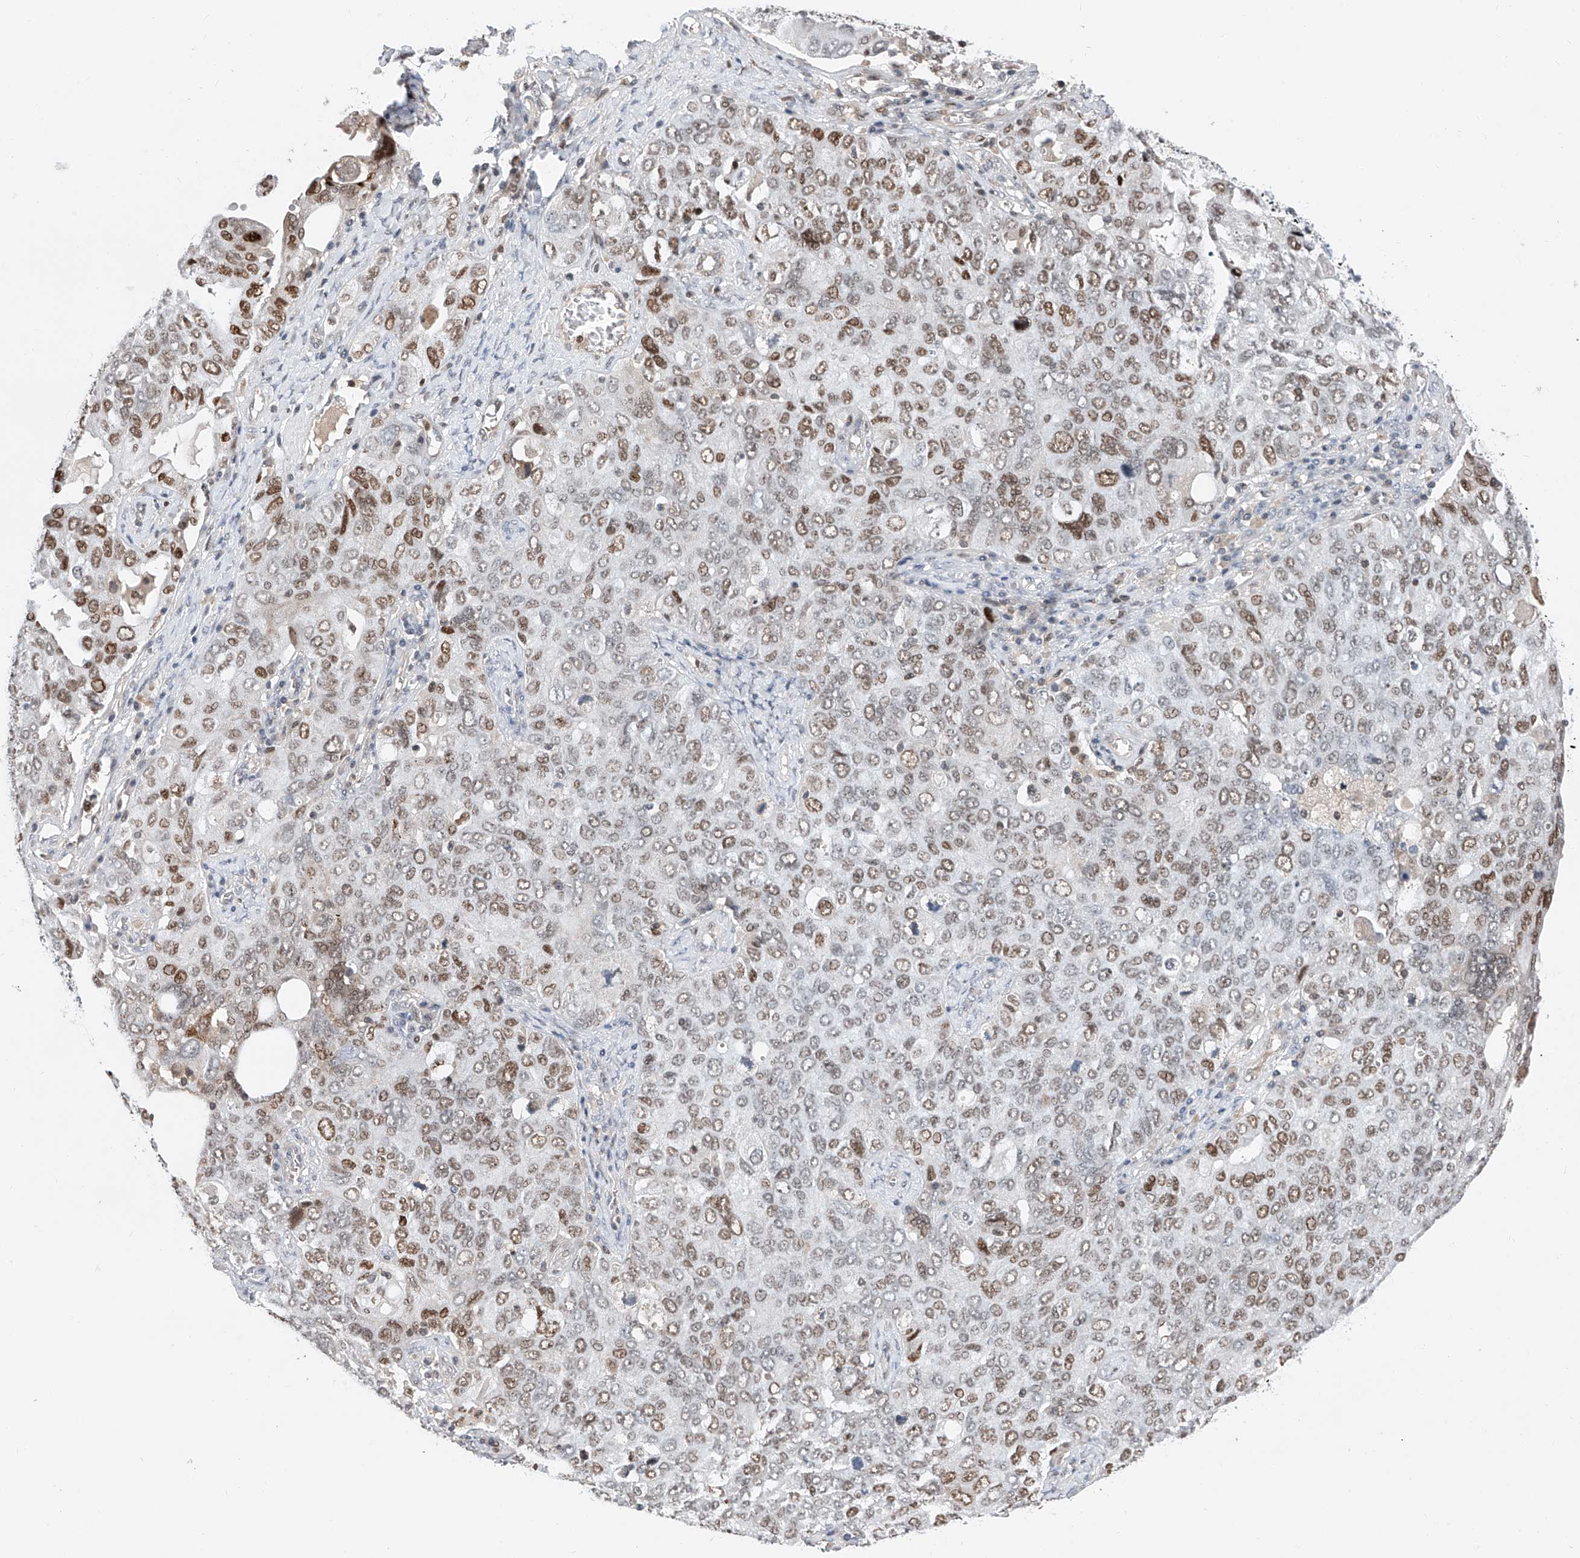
{"staining": {"intensity": "moderate", "quantity": "25%-75%", "location": "nuclear"}, "tissue": "ovarian cancer", "cell_type": "Tumor cells", "image_type": "cancer", "snomed": [{"axis": "morphology", "description": "Carcinoma, endometroid"}, {"axis": "topography", "description": "Ovary"}], "caption": "Ovarian cancer (endometroid carcinoma) stained with a brown dye demonstrates moderate nuclear positive expression in about 25%-75% of tumor cells.", "gene": "SNRNP200", "patient": {"sex": "female", "age": 62}}